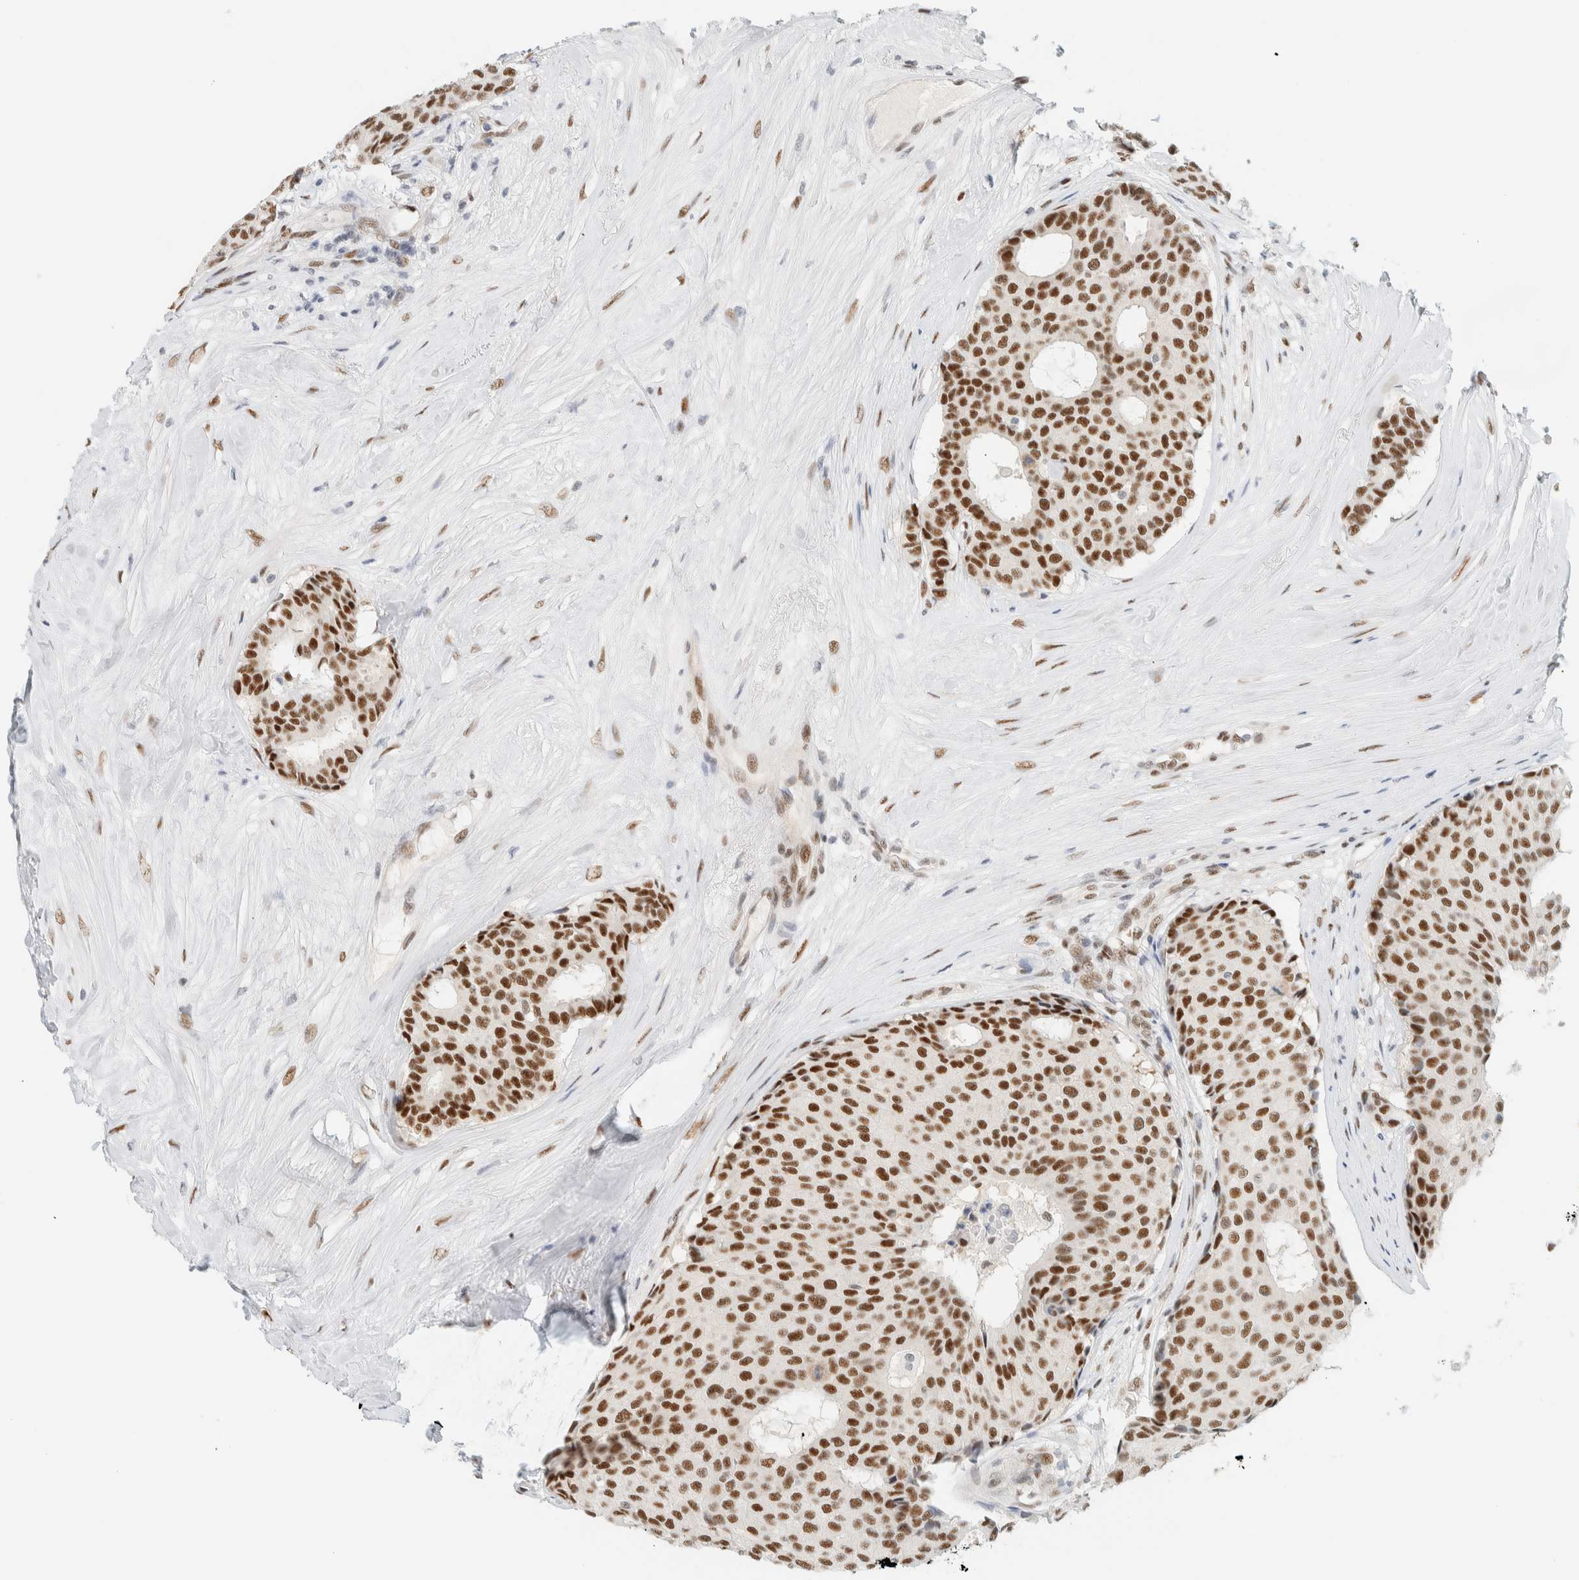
{"staining": {"intensity": "moderate", "quantity": ">75%", "location": "nuclear"}, "tissue": "breast cancer", "cell_type": "Tumor cells", "image_type": "cancer", "snomed": [{"axis": "morphology", "description": "Duct carcinoma"}, {"axis": "topography", "description": "Breast"}], "caption": "Moderate nuclear expression is appreciated in about >75% of tumor cells in intraductal carcinoma (breast).", "gene": "ZNF683", "patient": {"sex": "female", "age": 75}}